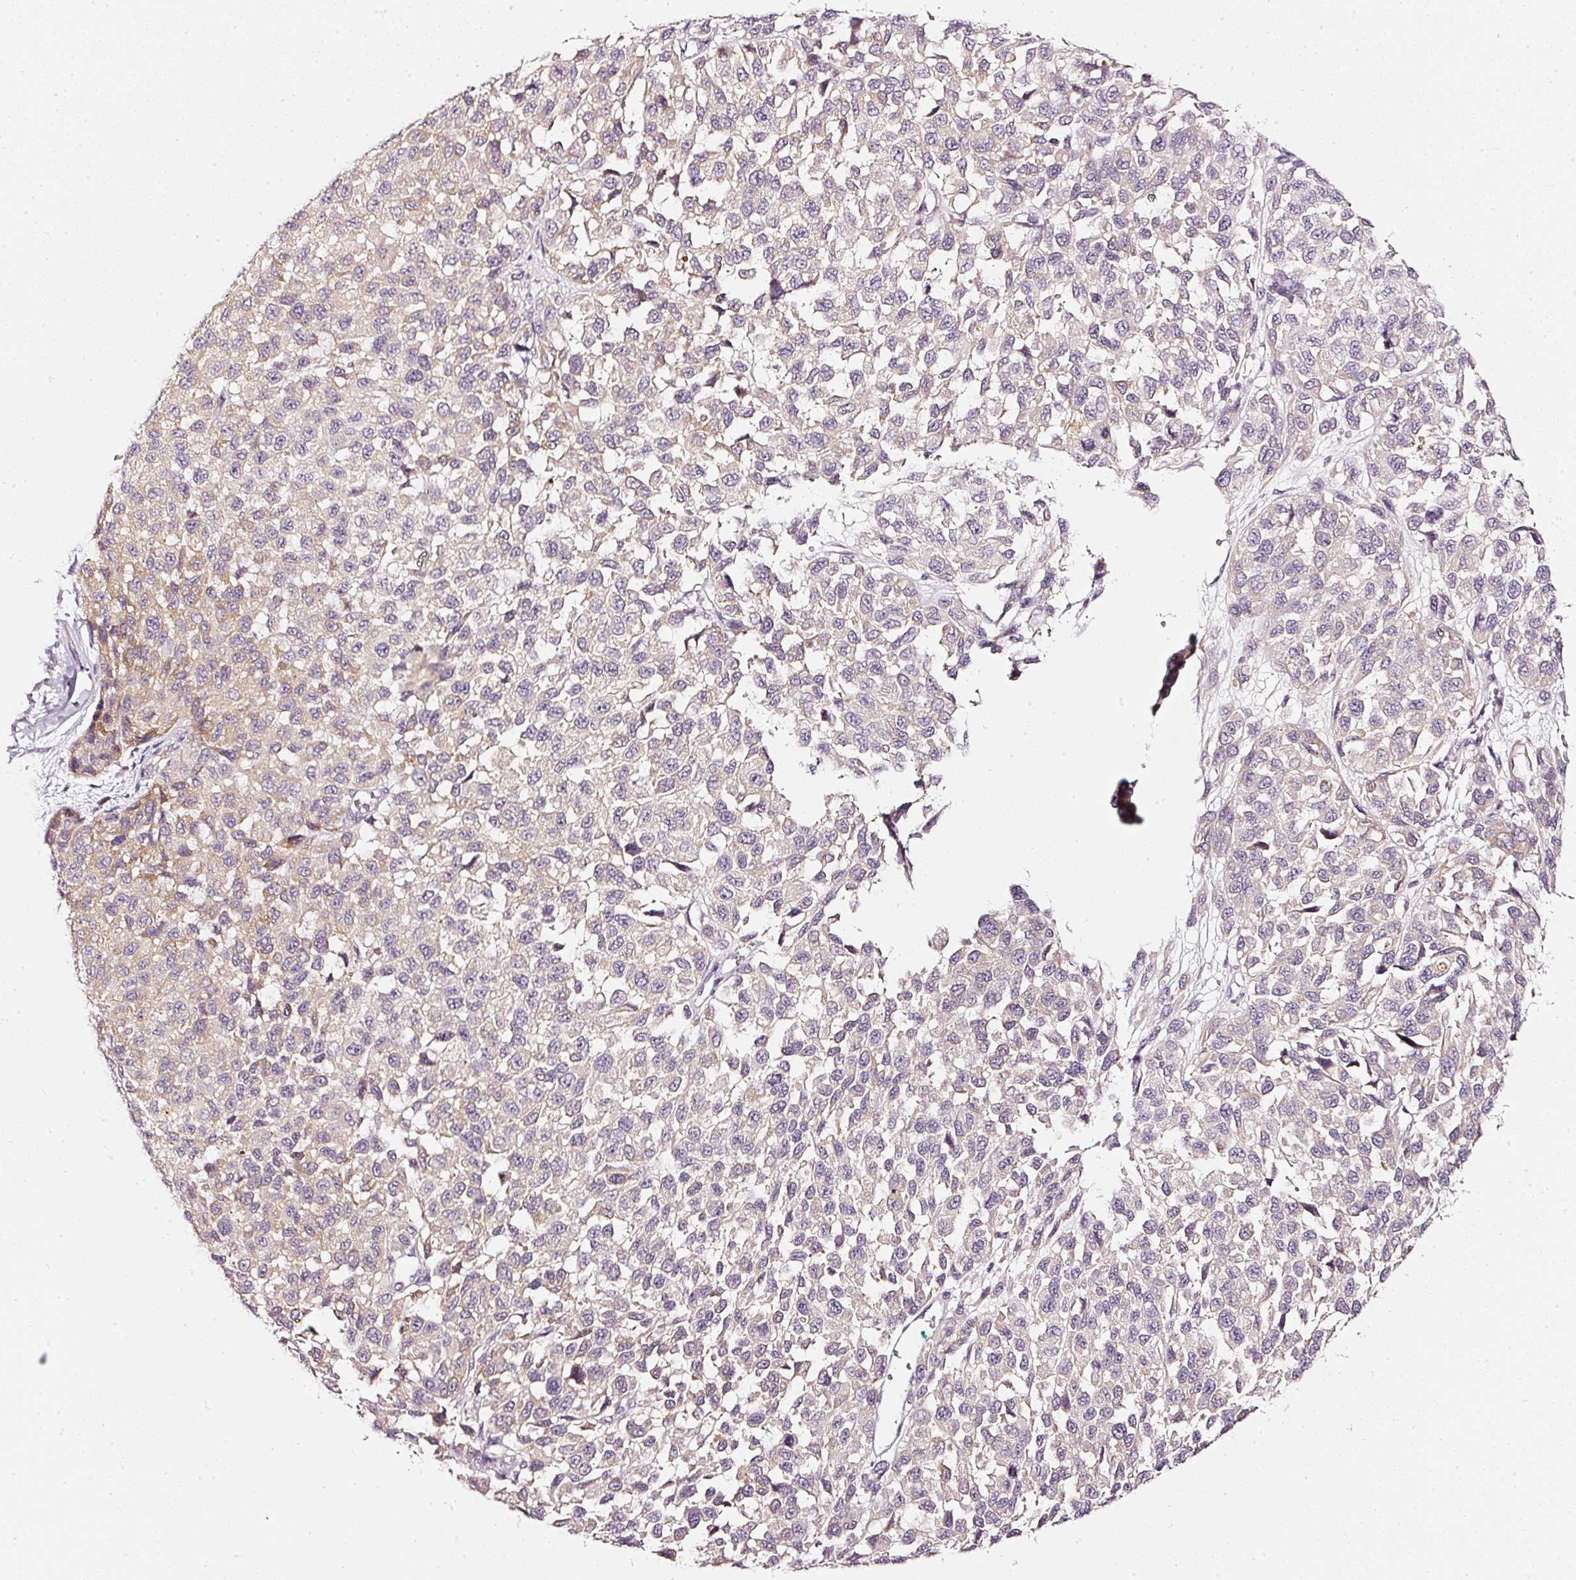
{"staining": {"intensity": "weak", "quantity": "25%-75%", "location": "cytoplasmic/membranous"}, "tissue": "melanoma", "cell_type": "Tumor cells", "image_type": "cancer", "snomed": [{"axis": "morphology", "description": "Malignant melanoma, NOS"}, {"axis": "topography", "description": "Skin"}], "caption": "Protein analysis of melanoma tissue exhibits weak cytoplasmic/membranous expression in about 25%-75% of tumor cells. The protein is shown in brown color, while the nuclei are stained blue.", "gene": "CNP", "patient": {"sex": "male", "age": 62}}